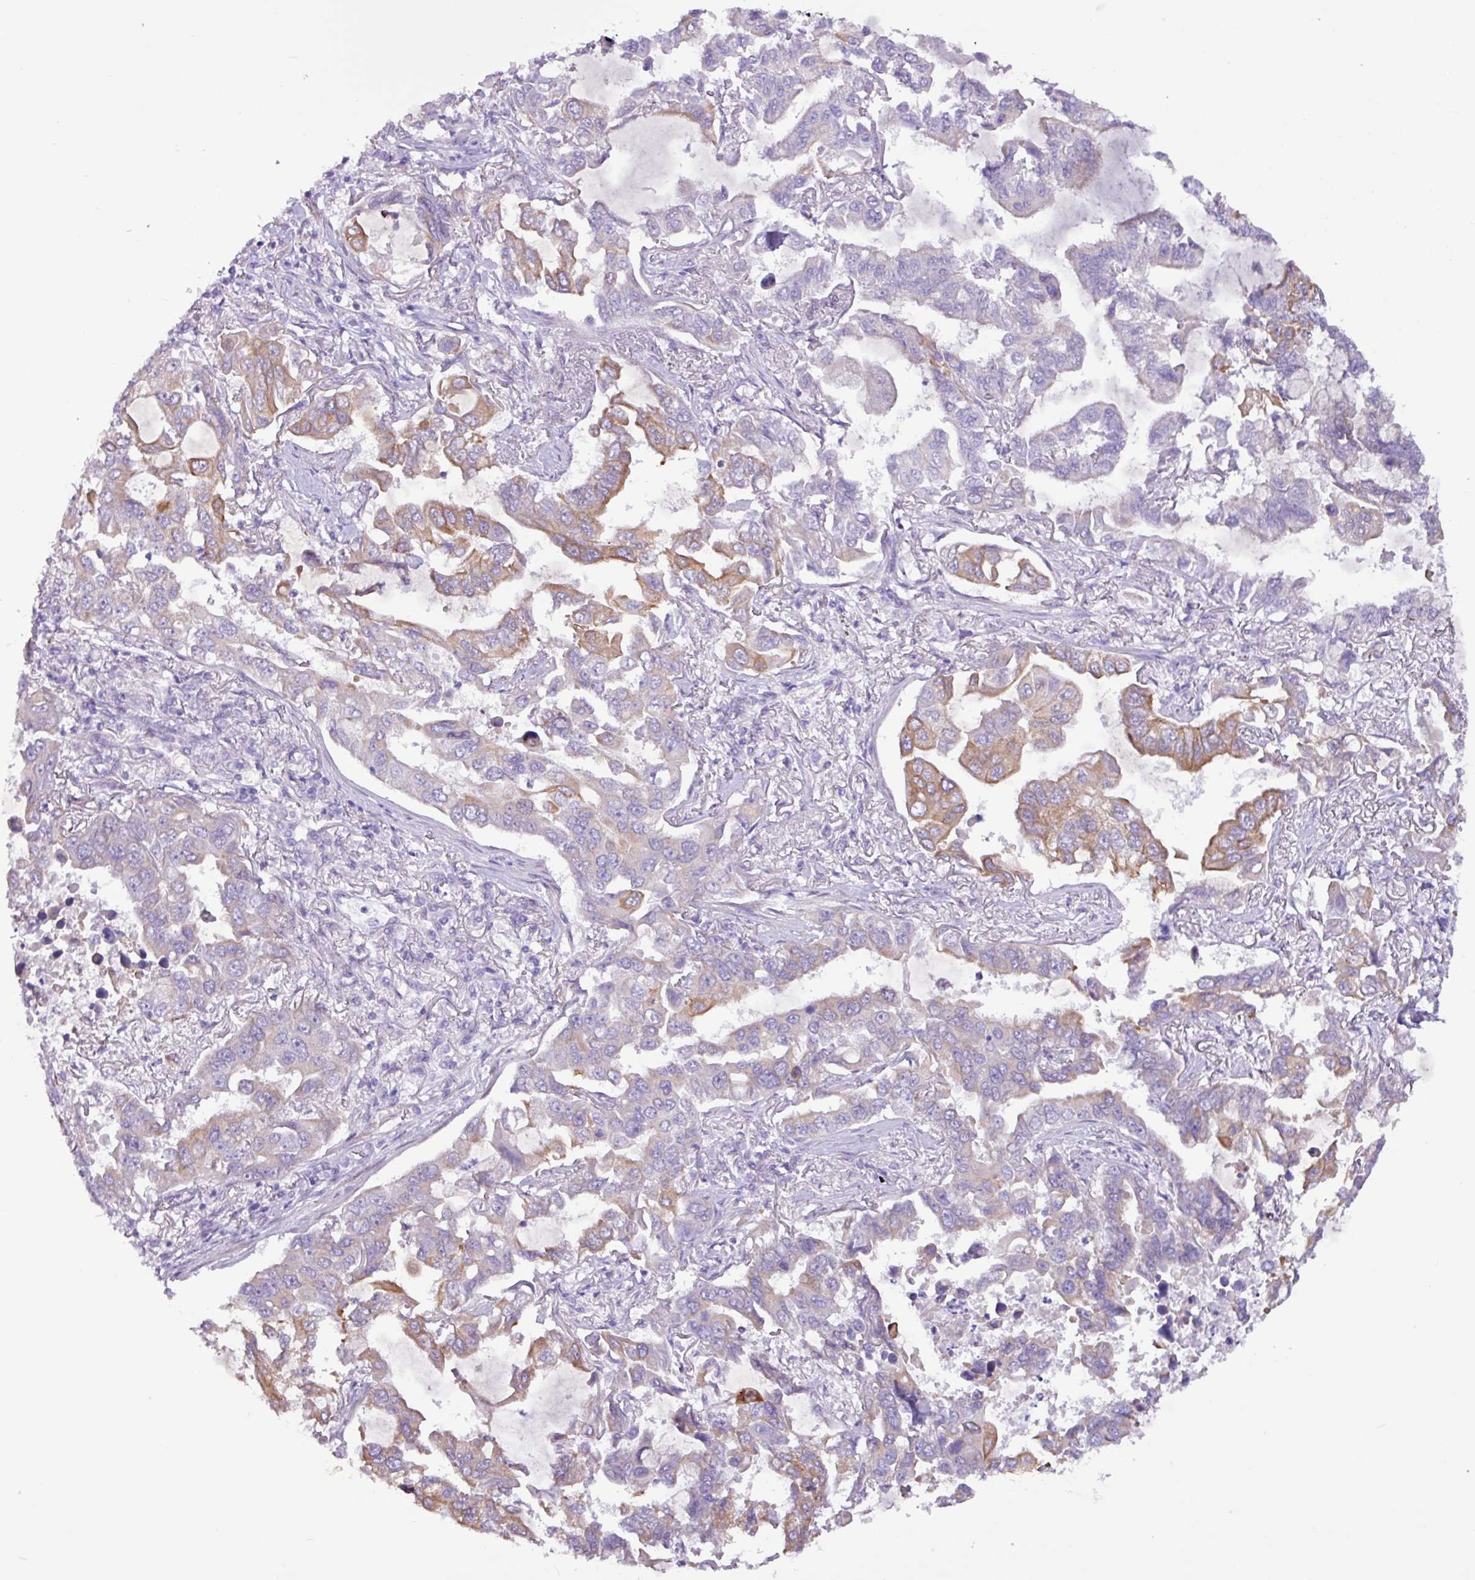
{"staining": {"intensity": "moderate", "quantity": "25%-75%", "location": "cytoplasmic/membranous"}, "tissue": "lung cancer", "cell_type": "Tumor cells", "image_type": "cancer", "snomed": [{"axis": "morphology", "description": "Adenocarcinoma, NOS"}, {"axis": "topography", "description": "Lung"}], "caption": "Approximately 25%-75% of tumor cells in human lung adenocarcinoma demonstrate moderate cytoplasmic/membranous protein positivity as visualized by brown immunohistochemical staining.", "gene": "SLC38A1", "patient": {"sex": "male", "age": 64}}